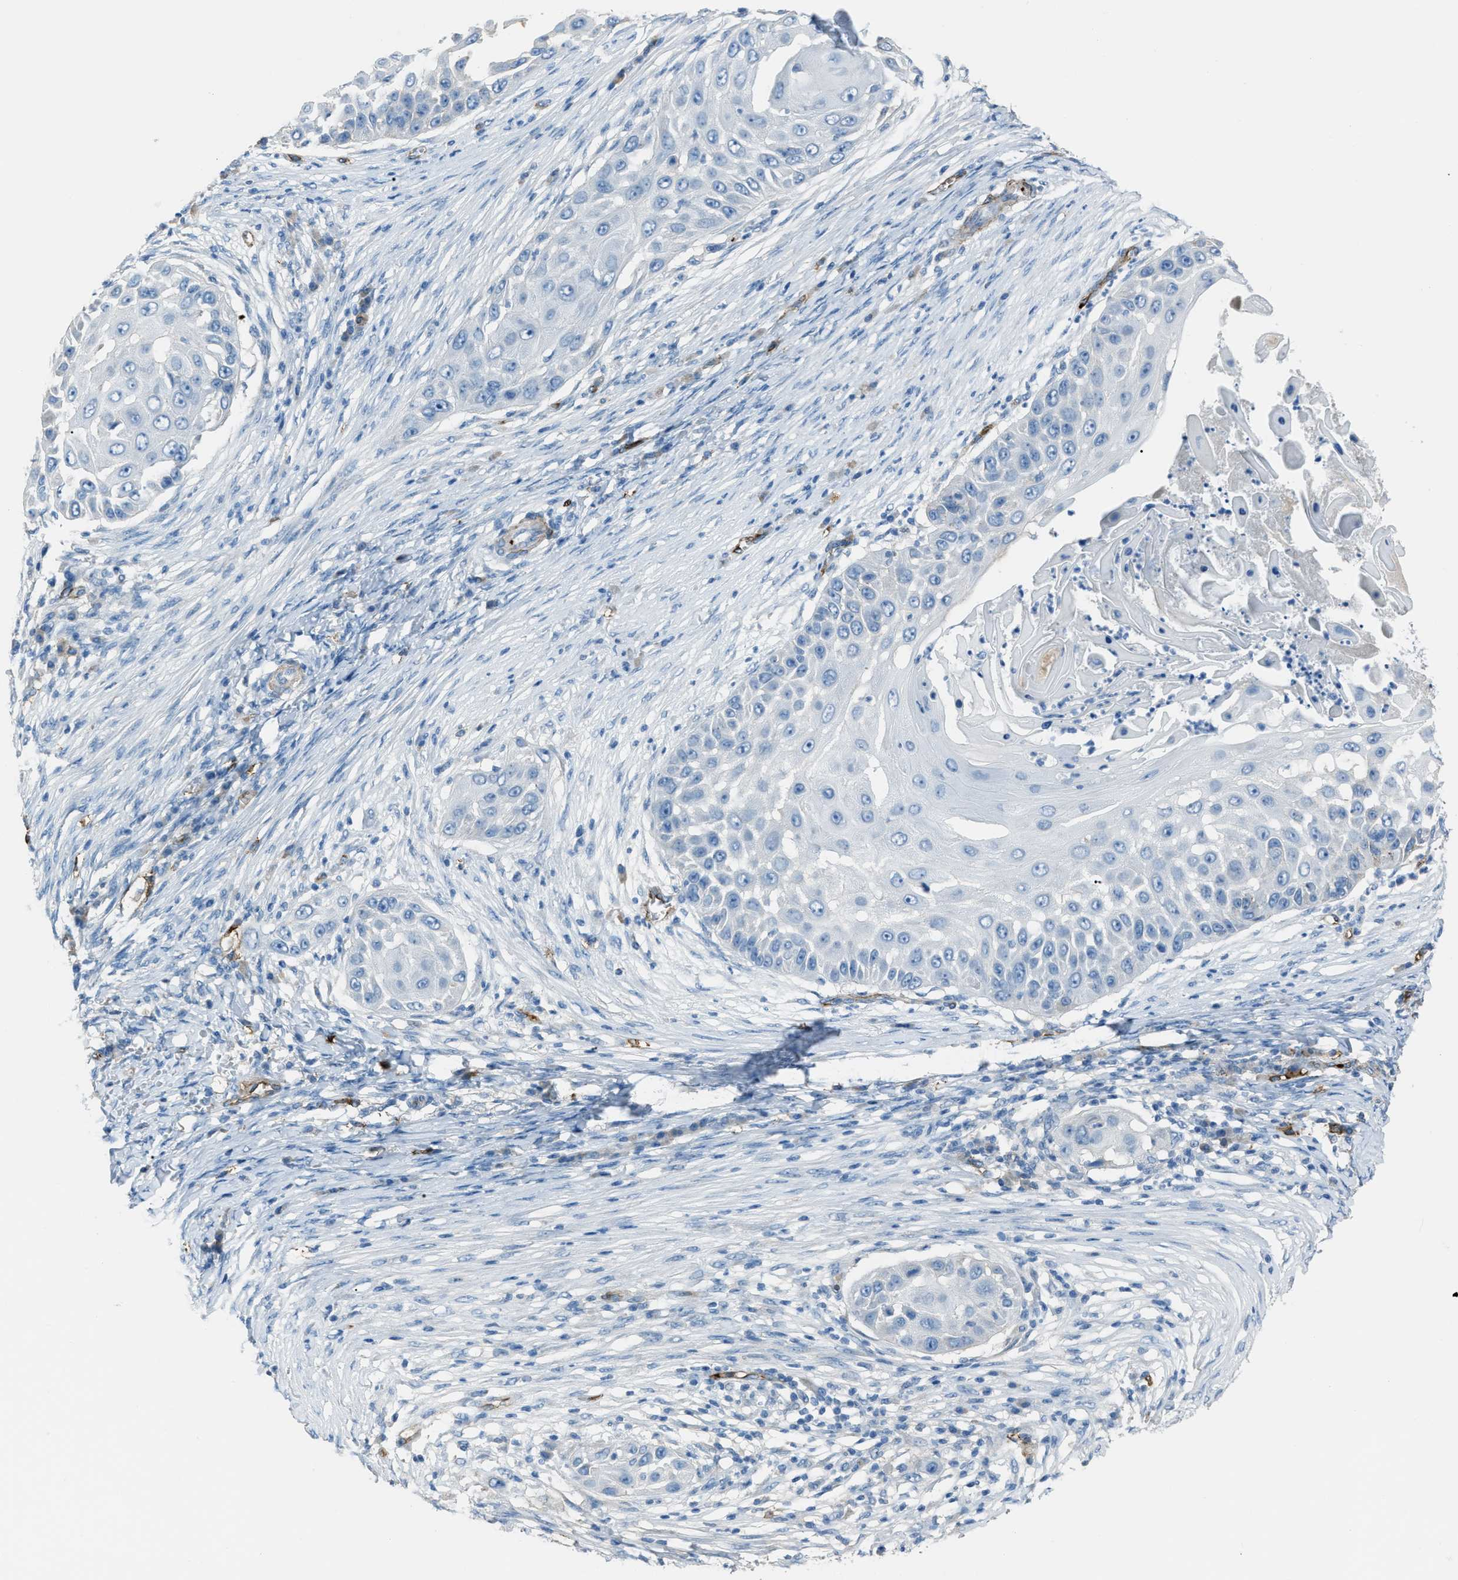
{"staining": {"intensity": "negative", "quantity": "none", "location": "none"}, "tissue": "skin cancer", "cell_type": "Tumor cells", "image_type": "cancer", "snomed": [{"axis": "morphology", "description": "Squamous cell carcinoma, NOS"}, {"axis": "topography", "description": "Skin"}], "caption": "The histopathology image shows no staining of tumor cells in squamous cell carcinoma (skin). Brightfield microscopy of IHC stained with DAB (brown) and hematoxylin (blue), captured at high magnification.", "gene": "SLC22A15", "patient": {"sex": "female", "age": 44}}